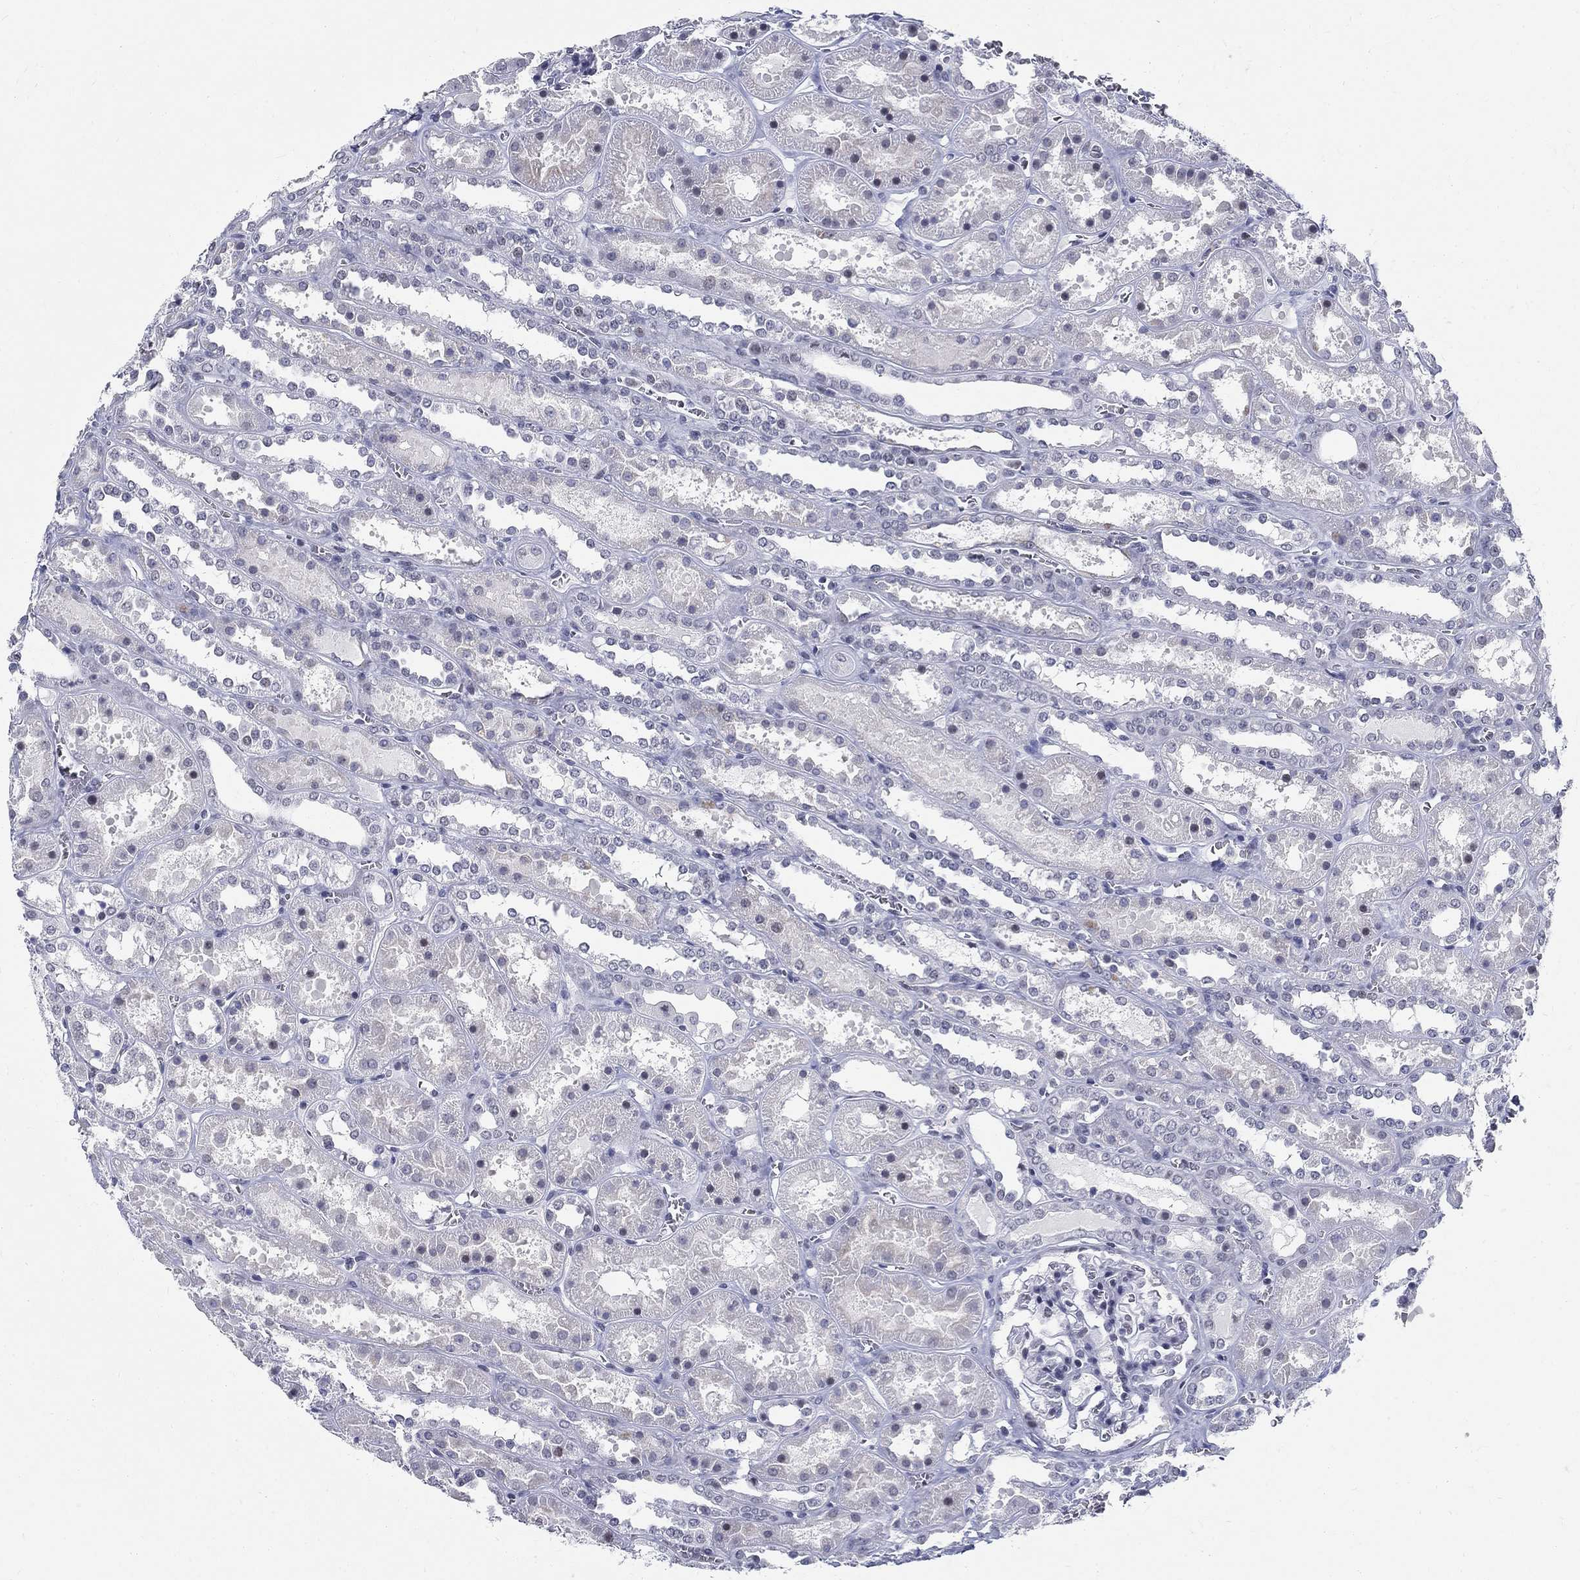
{"staining": {"intensity": "negative", "quantity": "none", "location": "none"}, "tissue": "kidney", "cell_type": "Cells in glomeruli", "image_type": "normal", "snomed": [{"axis": "morphology", "description": "Normal tissue, NOS"}, {"axis": "topography", "description": "Kidney"}], "caption": "DAB (3,3'-diaminobenzidine) immunohistochemical staining of benign human kidney displays no significant staining in cells in glomeruli.", "gene": "BHLHE22", "patient": {"sex": "female", "age": 41}}